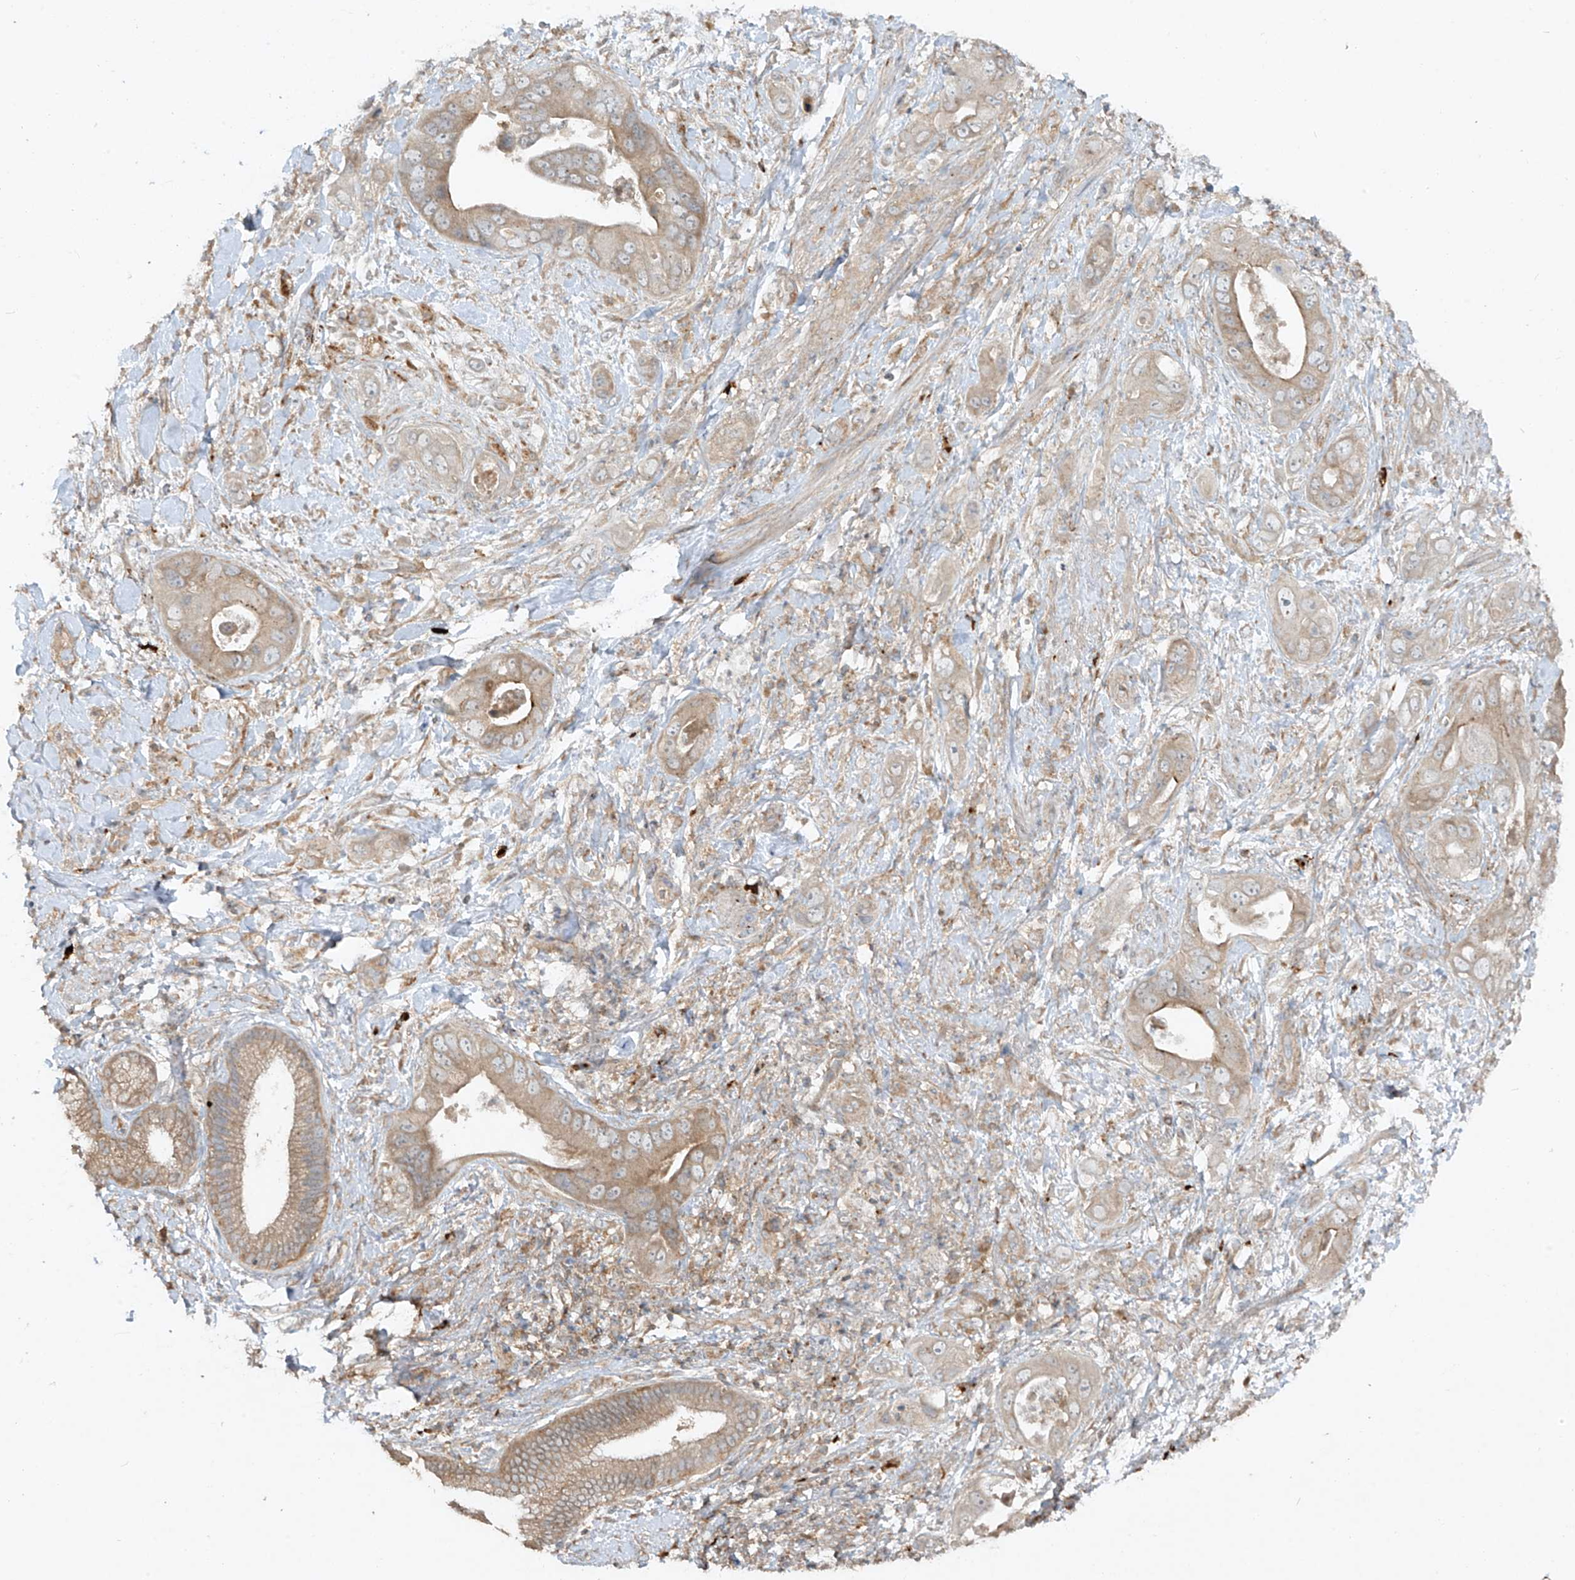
{"staining": {"intensity": "weak", "quantity": "25%-75%", "location": "cytoplasmic/membranous"}, "tissue": "pancreatic cancer", "cell_type": "Tumor cells", "image_type": "cancer", "snomed": [{"axis": "morphology", "description": "Adenocarcinoma, NOS"}, {"axis": "topography", "description": "Pancreas"}], "caption": "Pancreatic cancer tissue shows weak cytoplasmic/membranous positivity in about 25%-75% of tumor cells, visualized by immunohistochemistry.", "gene": "LDAH", "patient": {"sex": "female", "age": 78}}